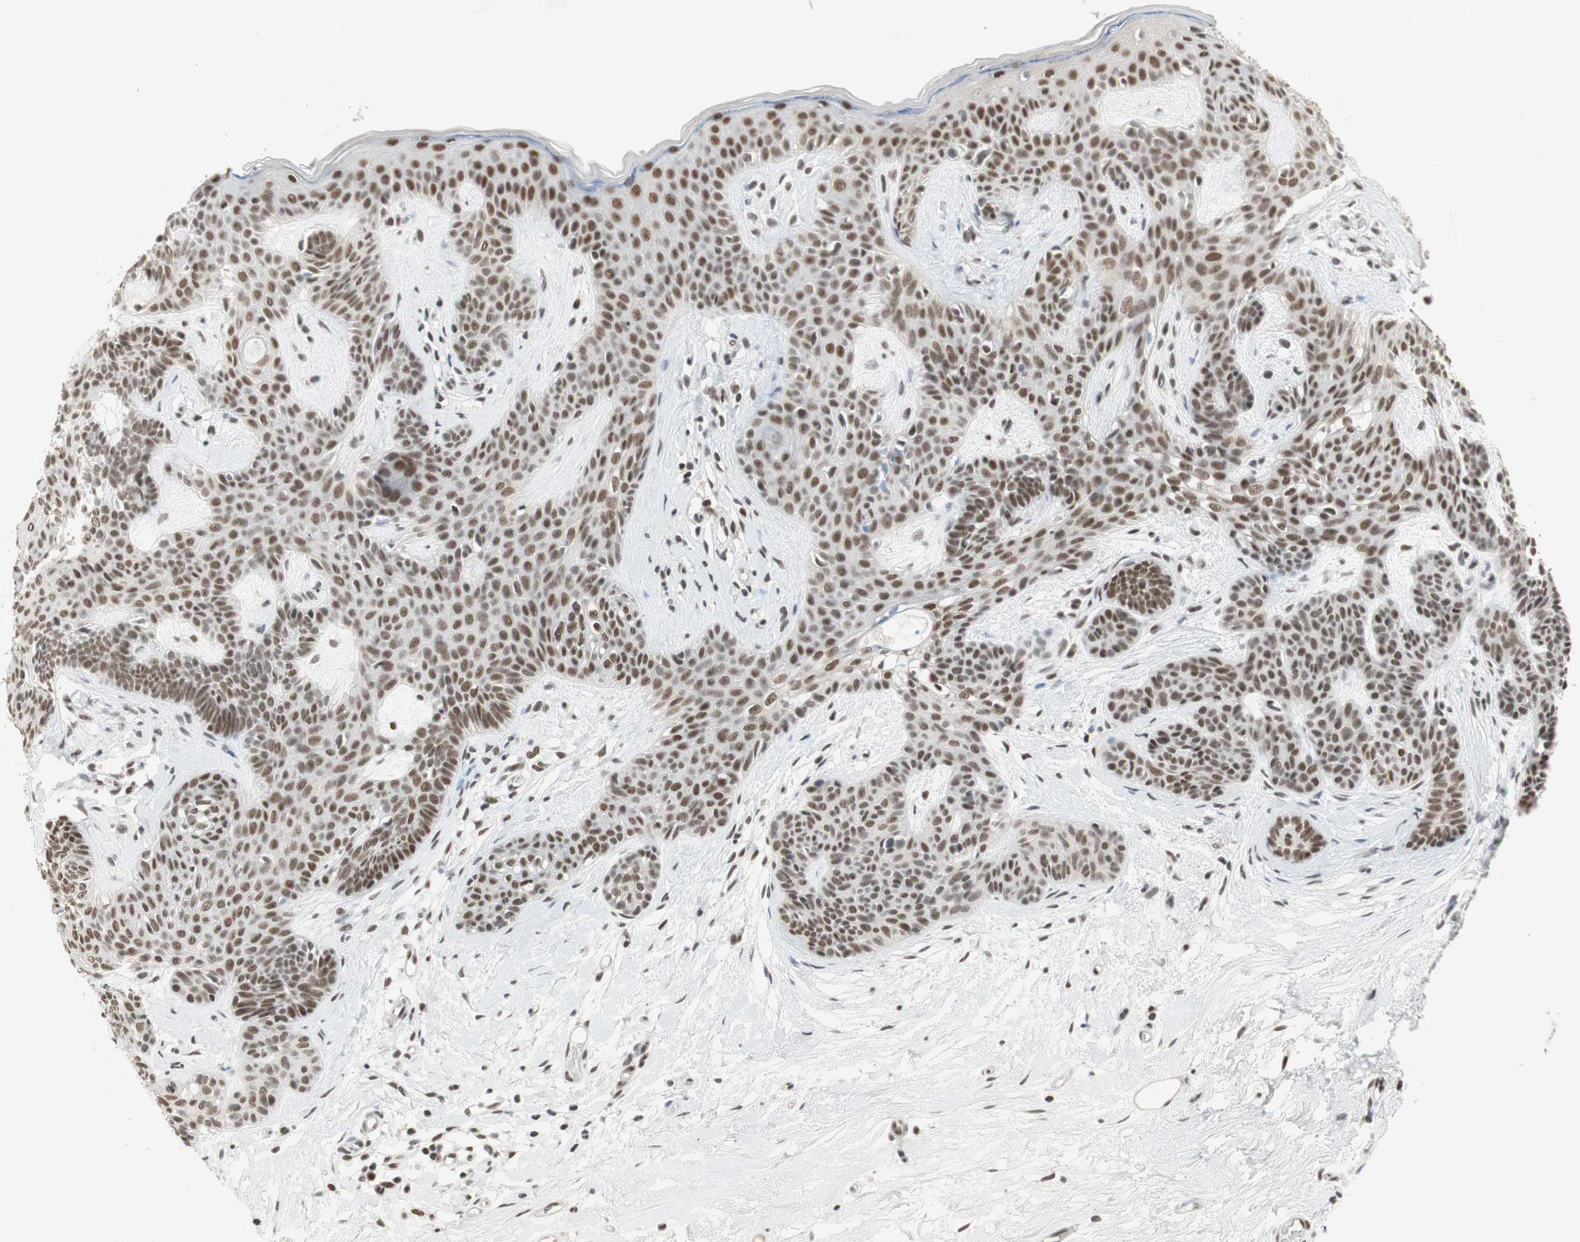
{"staining": {"intensity": "strong", "quantity": ">75%", "location": "nuclear"}, "tissue": "skin cancer", "cell_type": "Tumor cells", "image_type": "cancer", "snomed": [{"axis": "morphology", "description": "Developmental malformation"}, {"axis": "morphology", "description": "Basal cell carcinoma"}, {"axis": "topography", "description": "Skin"}], "caption": "Protein expression analysis of human skin basal cell carcinoma reveals strong nuclear positivity in about >75% of tumor cells. The protein of interest is stained brown, and the nuclei are stained in blue (DAB (3,3'-diaminobenzidine) IHC with brightfield microscopy, high magnification).", "gene": "RTF1", "patient": {"sex": "female", "age": 62}}